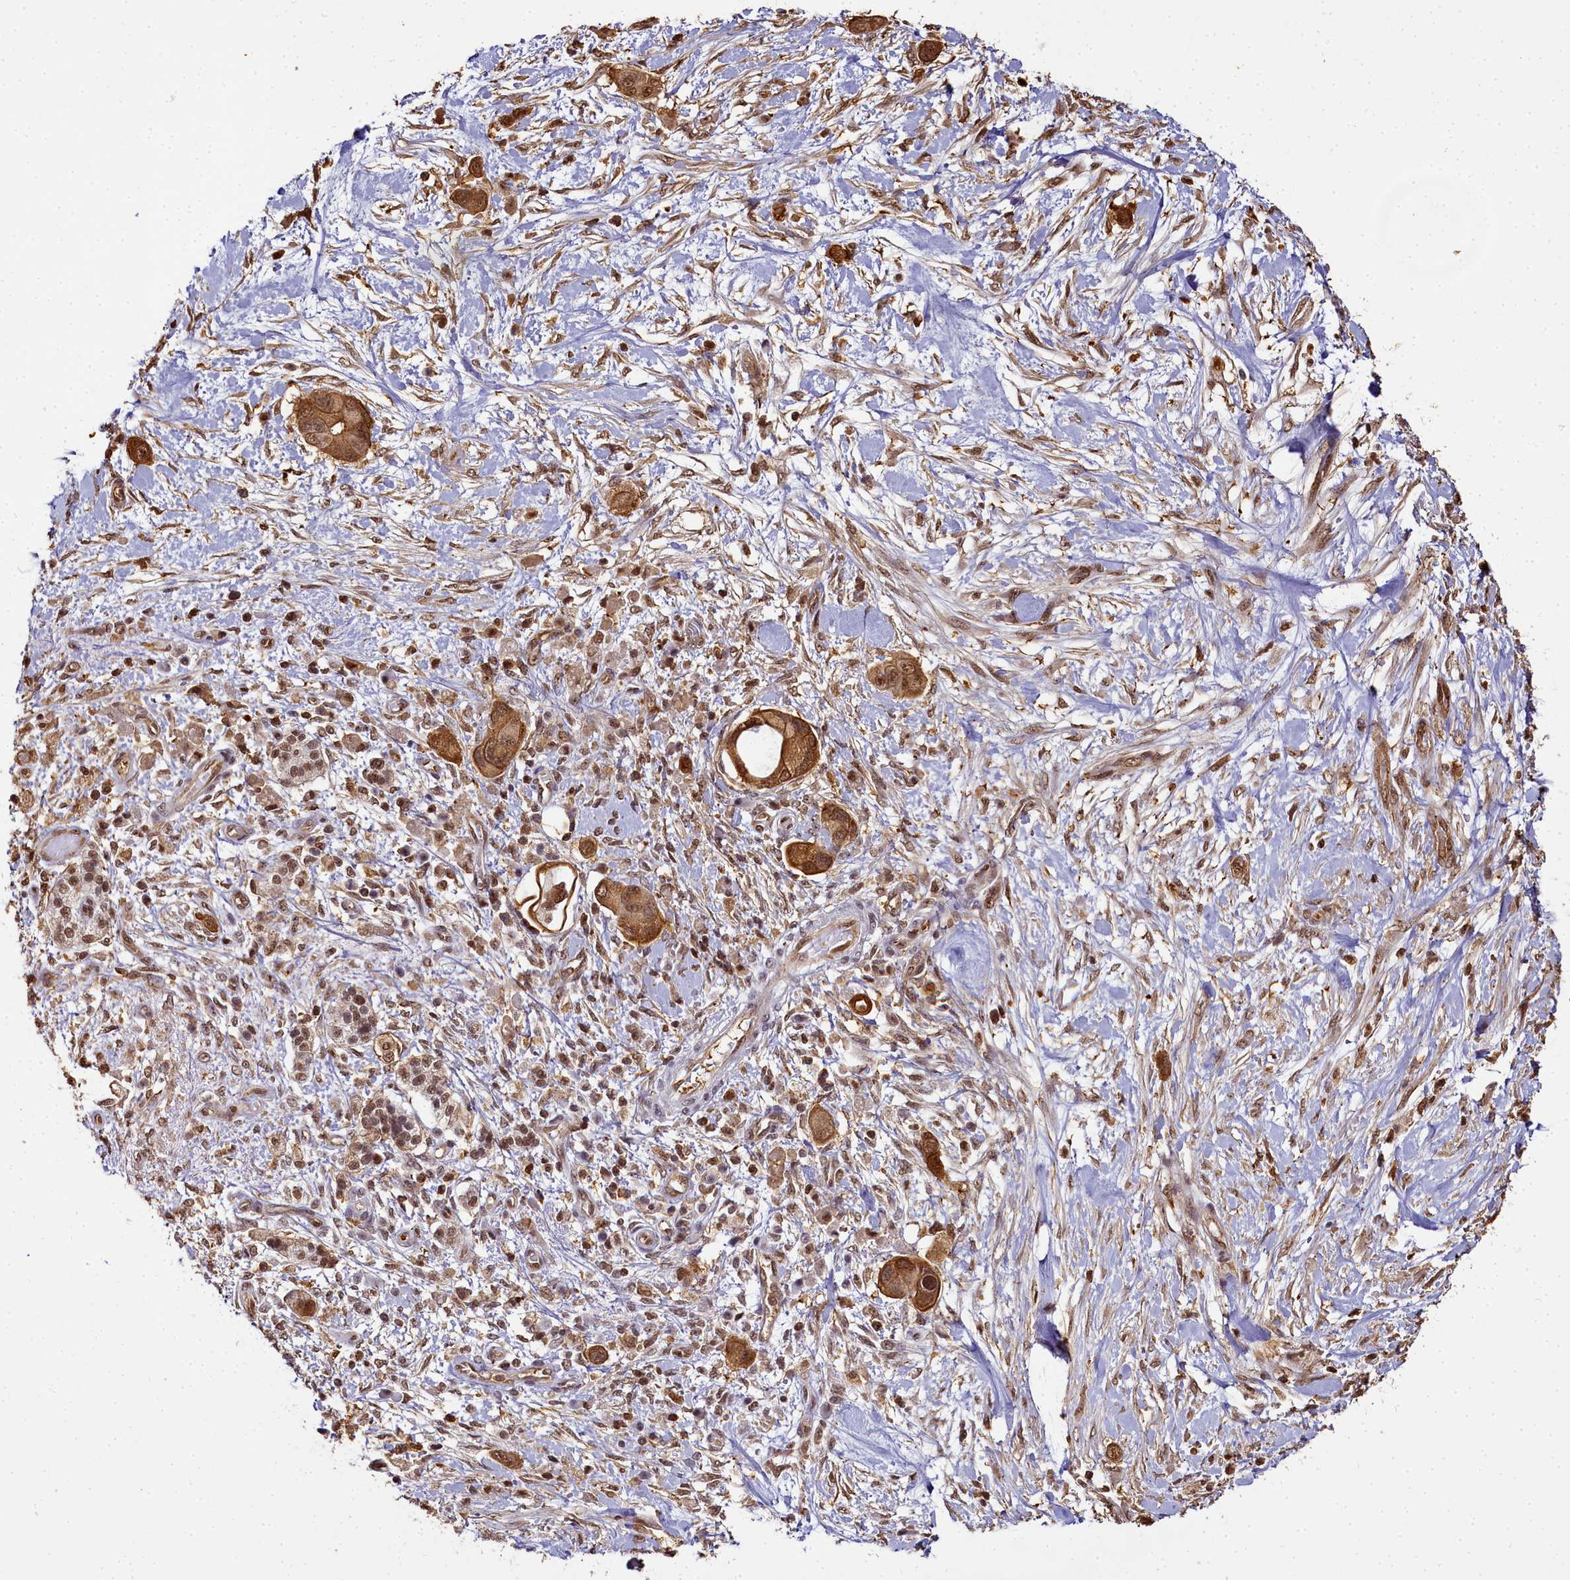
{"staining": {"intensity": "moderate", "quantity": ">75%", "location": "cytoplasmic/membranous,nuclear"}, "tissue": "pancreatic cancer", "cell_type": "Tumor cells", "image_type": "cancer", "snomed": [{"axis": "morphology", "description": "Adenocarcinoma, NOS"}, {"axis": "topography", "description": "Pancreas"}], "caption": "This is an image of immunohistochemistry staining of pancreatic cancer, which shows moderate positivity in the cytoplasmic/membranous and nuclear of tumor cells.", "gene": "PPP4C", "patient": {"sex": "male", "age": 68}}